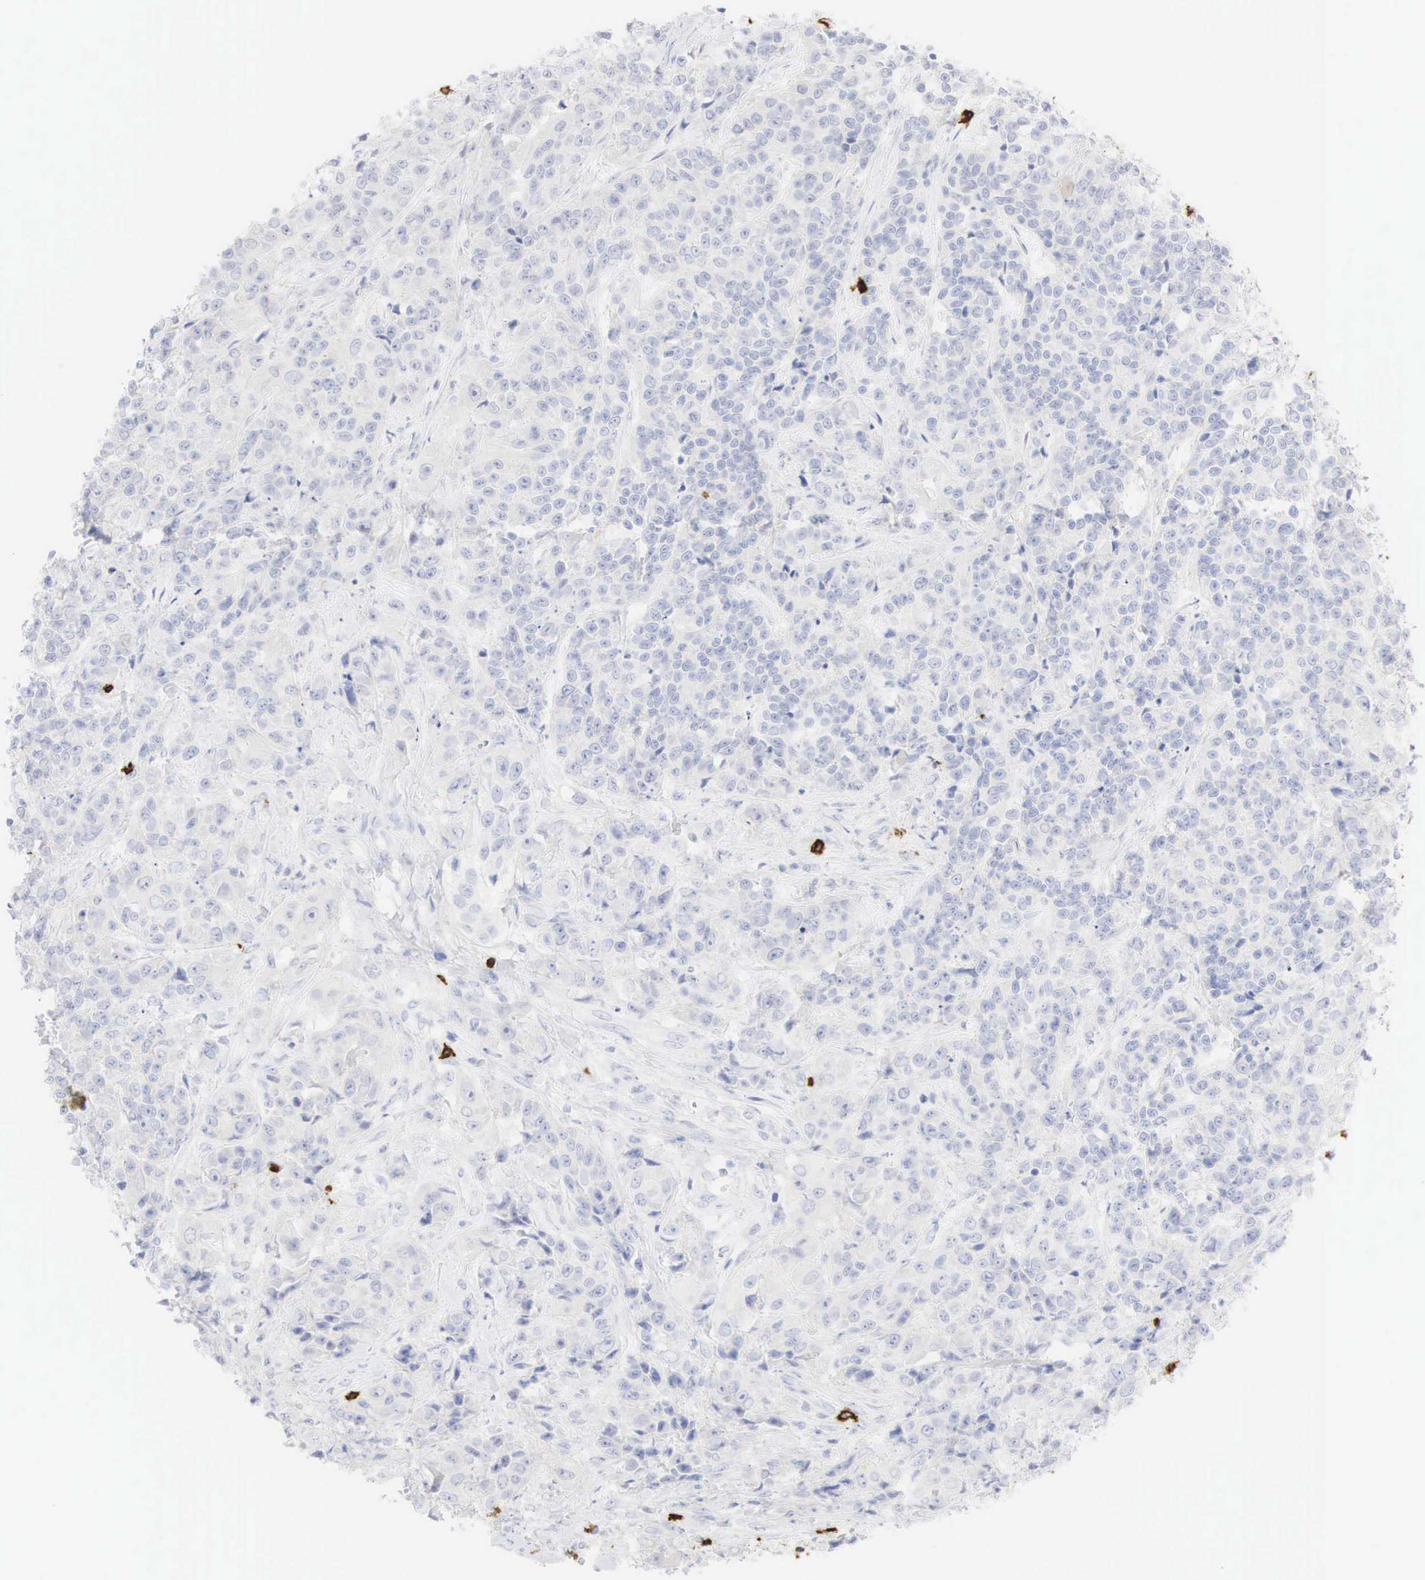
{"staining": {"intensity": "negative", "quantity": "none", "location": "none"}, "tissue": "urothelial cancer", "cell_type": "Tumor cells", "image_type": "cancer", "snomed": [{"axis": "morphology", "description": "Urothelial carcinoma, High grade"}, {"axis": "topography", "description": "Urinary bladder"}], "caption": "Image shows no protein staining in tumor cells of urothelial cancer tissue.", "gene": "CD8A", "patient": {"sex": "female", "age": 81}}